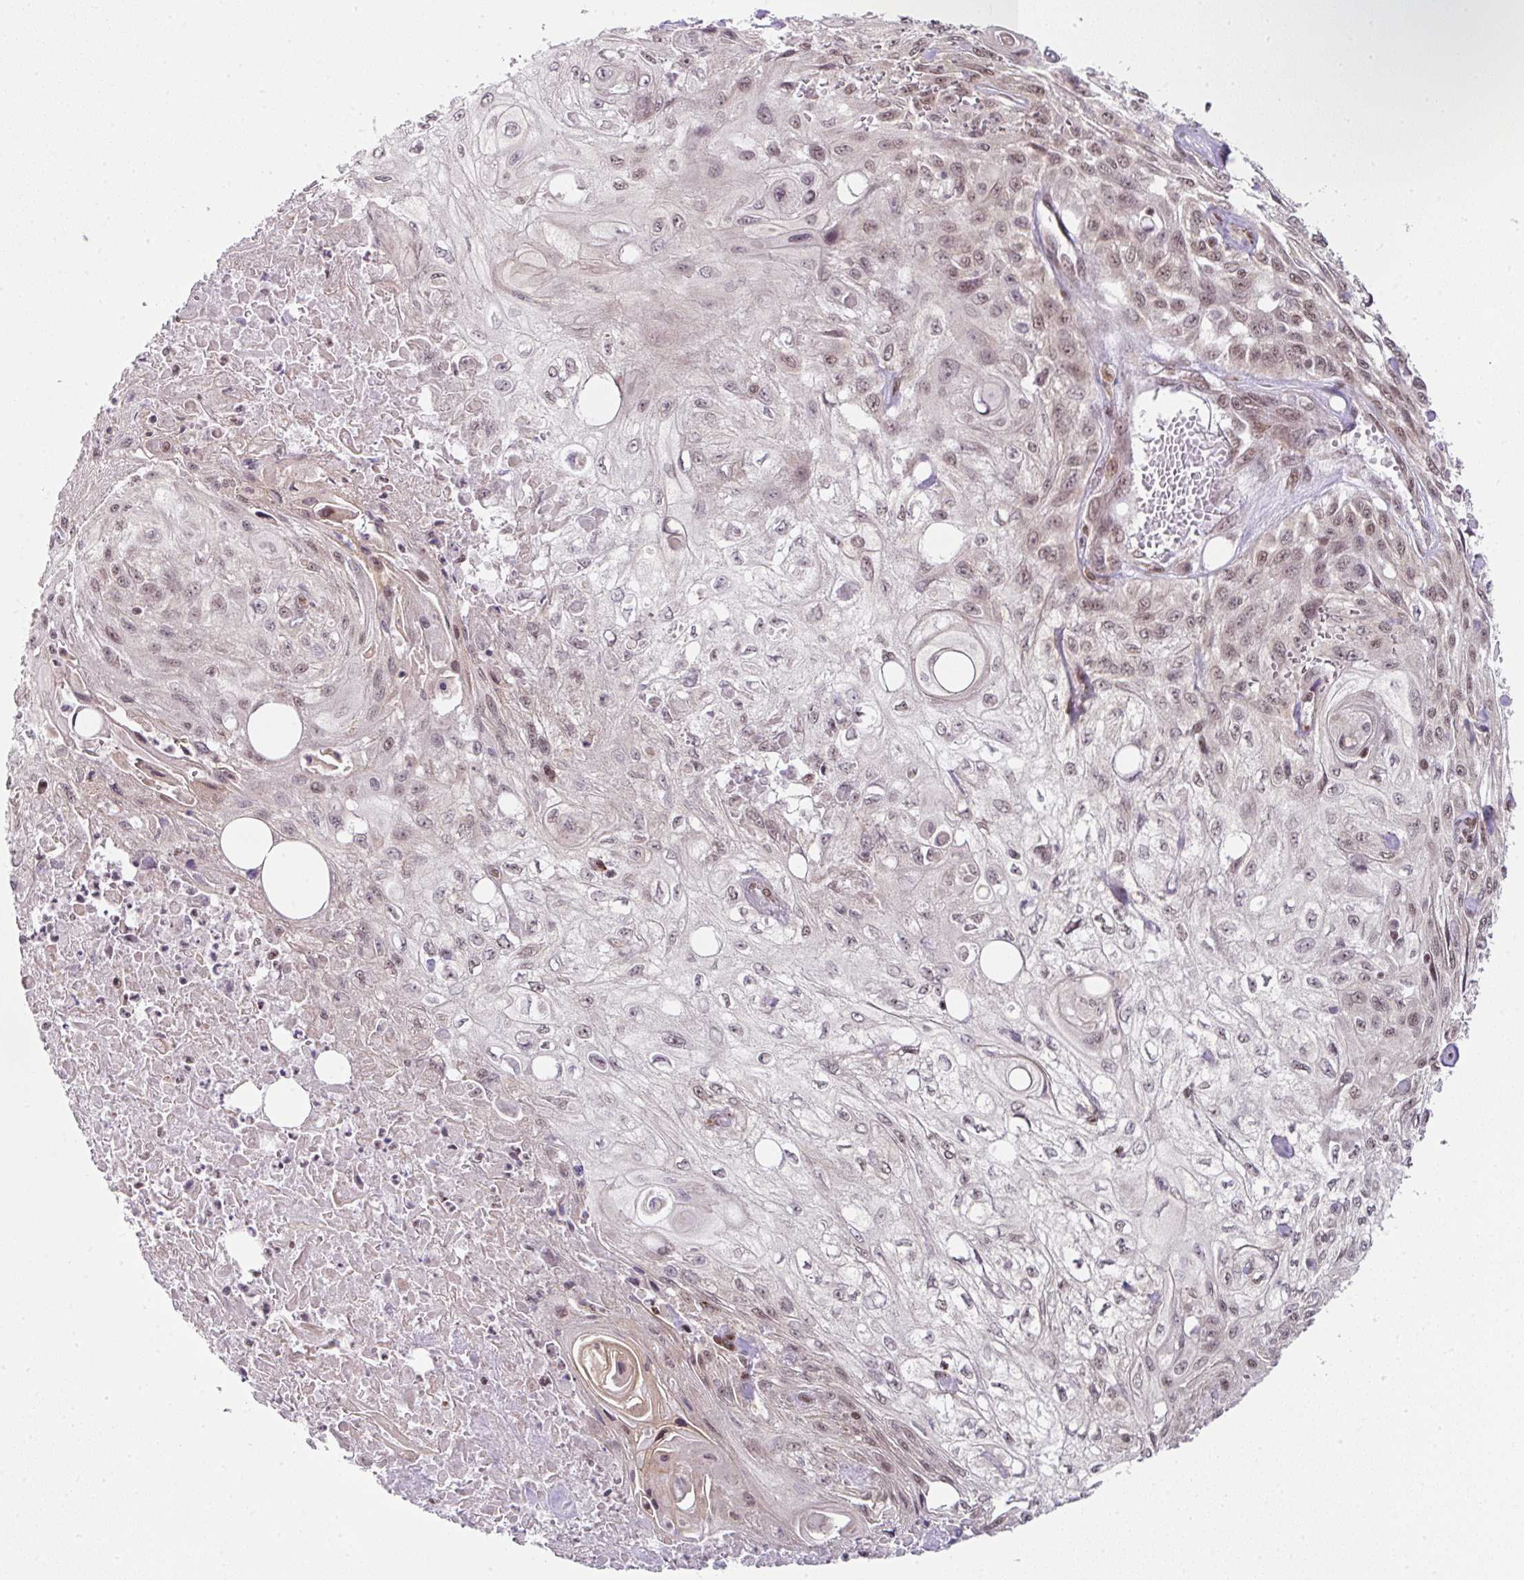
{"staining": {"intensity": "moderate", "quantity": "25%-75%", "location": "nuclear"}, "tissue": "skin cancer", "cell_type": "Tumor cells", "image_type": "cancer", "snomed": [{"axis": "morphology", "description": "Squamous cell carcinoma, NOS"}, {"axis": "morphology", "description": "Squamous cell carcinoma, metastatic, NOS"}, {"axis": "topography", "description": "Skin"}, {"axis": "topography", "description": "Lymph node"}], "caption": "Squamous cell carcinoma (skin) stained with a brown dye exhibits moderate nuclear positive staining in approximately 25%-75% of tumor cells.", "gene": "NFYA", "patient": {"sex": "male", "age": 75}}